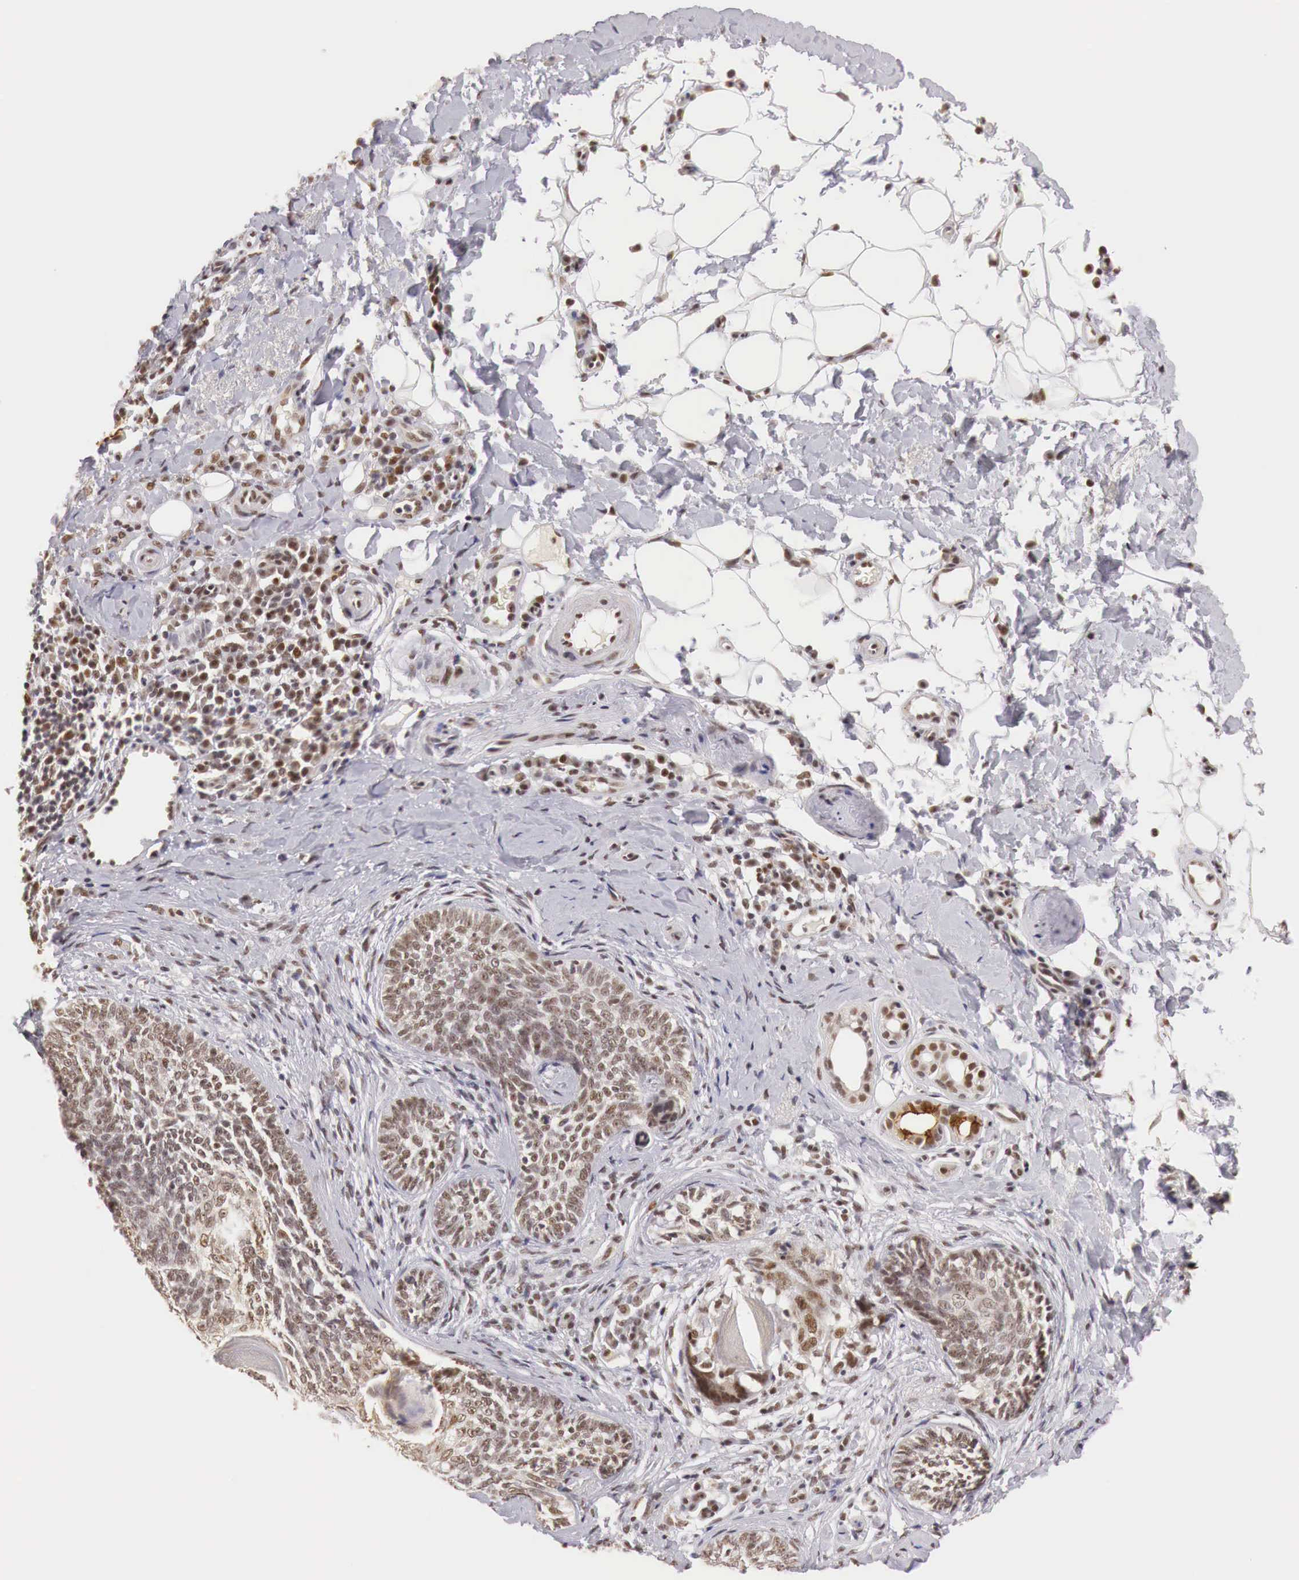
{"staining": {"intensity": "moderate", "quantity": ">75%", "location": "cytoplasmic/membranous,nuclear"}, "tissue": "skin cancer", "cell_type": "Tumor cells", "image_type": "cancer", "snomed": [{"axis": "morphology", "description": "Basal cell carcinoma"}, {"axis": "topography", "description": "Skin"}], "caption": "Skin cancer tissue reveals moderate cytoplasmic/membranous and nuclear positivity in approximately >75% of tumor cells, visualized by immunohistochemistry.", "gene": "GPKOW", "patient": {"sex": "male", "age": 89}}